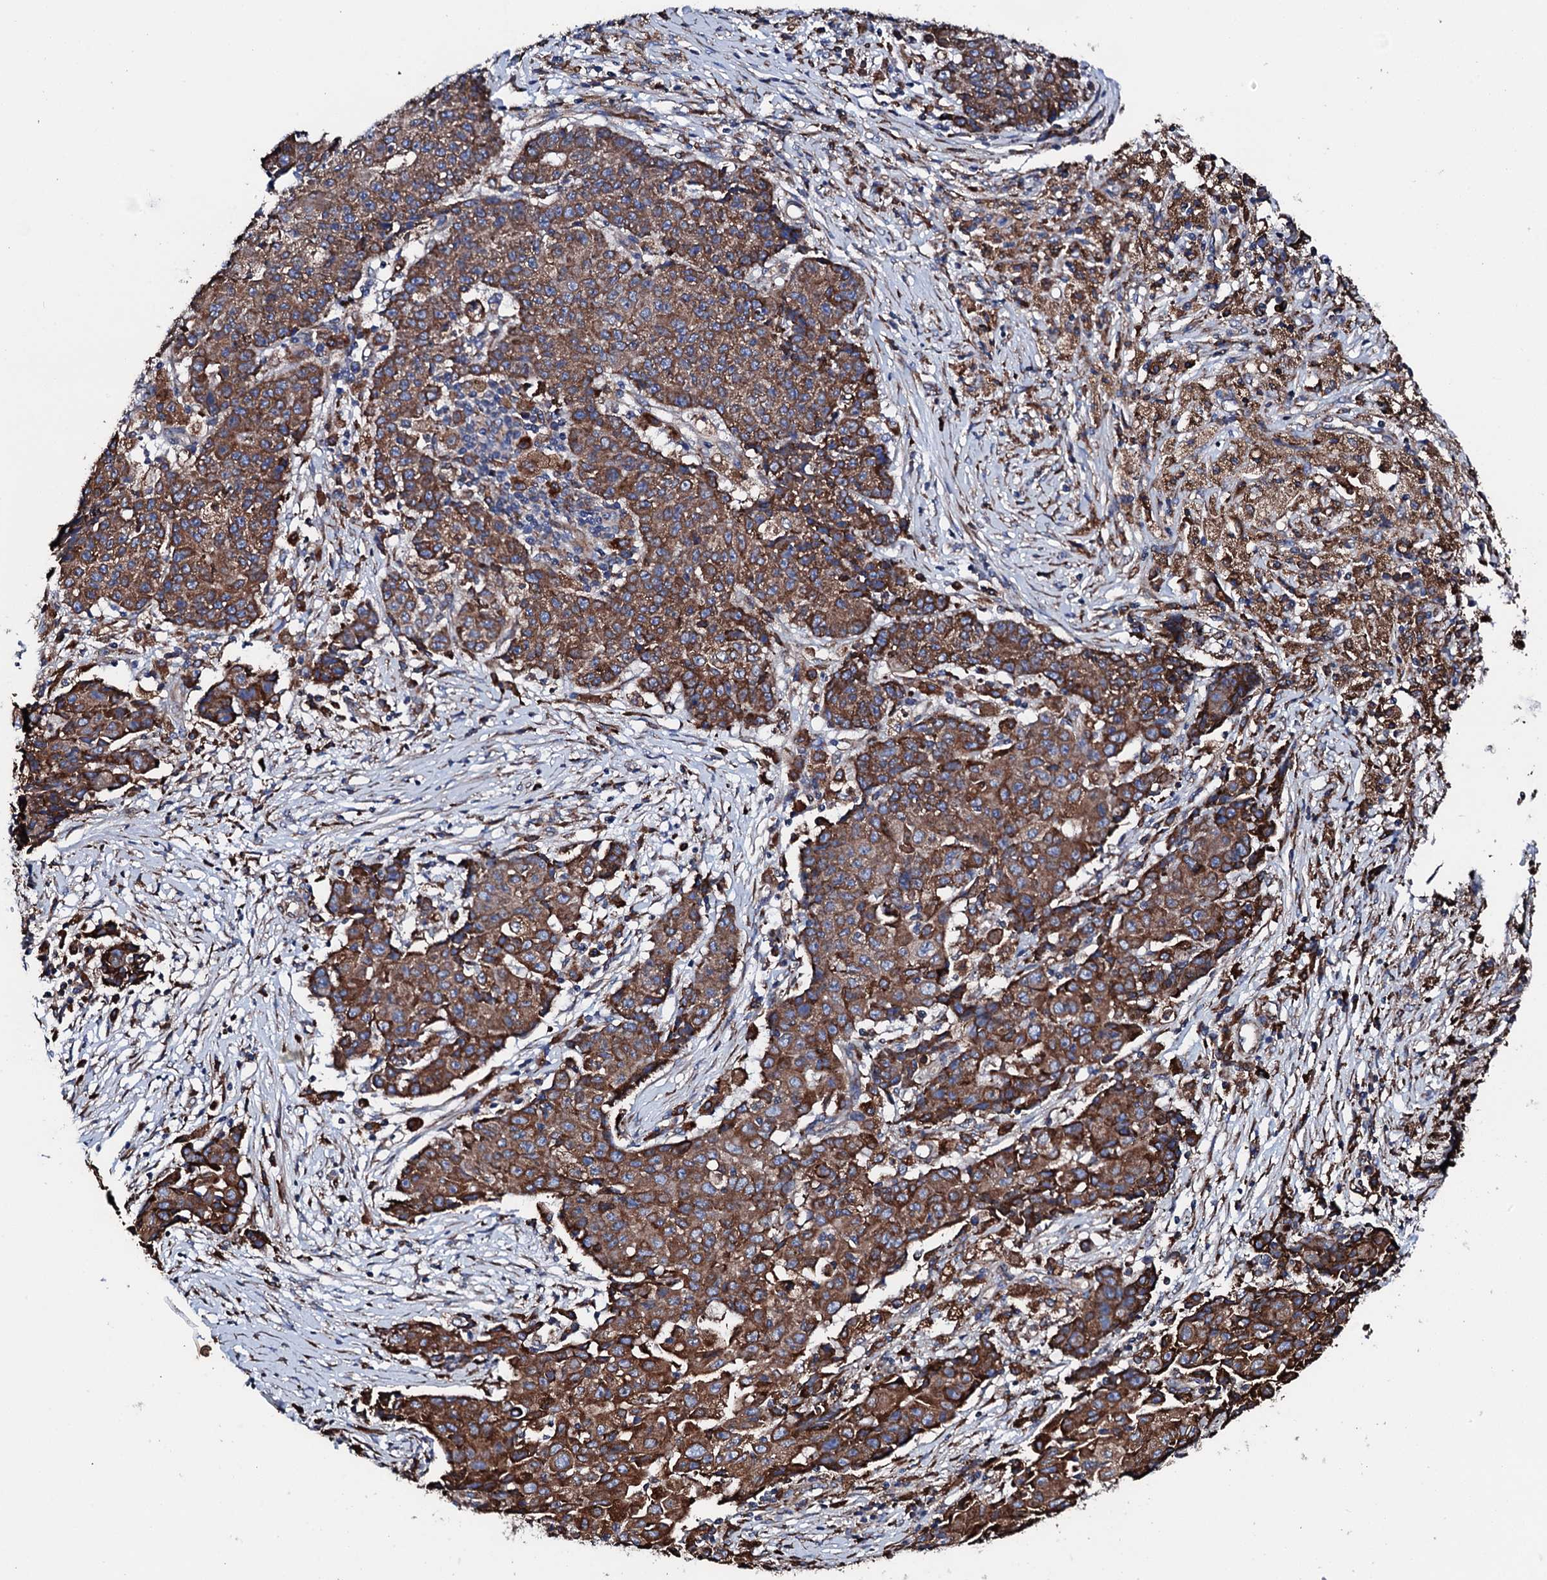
{"staining": {"intensity": "strong", "quantity": ">75%", "location": "cytoplasmic/membranous"}, "tissue": "ovarian cancer", "cell_type": "Tumor cells", "image_type": "cancer", "snomed": [{"axis": "morphology", "description": "Carcinoma, endometroid"}, {"axis": "topography", "description": "Ovary"}], "caption": "Protein analysis of ovarian endometroid carcinoma tissue displays strong cytoplasmic/membranous expression in approximately >75% of tumor cells.", "gene": "AMDHD1", "patient": {"sex": "female", "age": 42}}